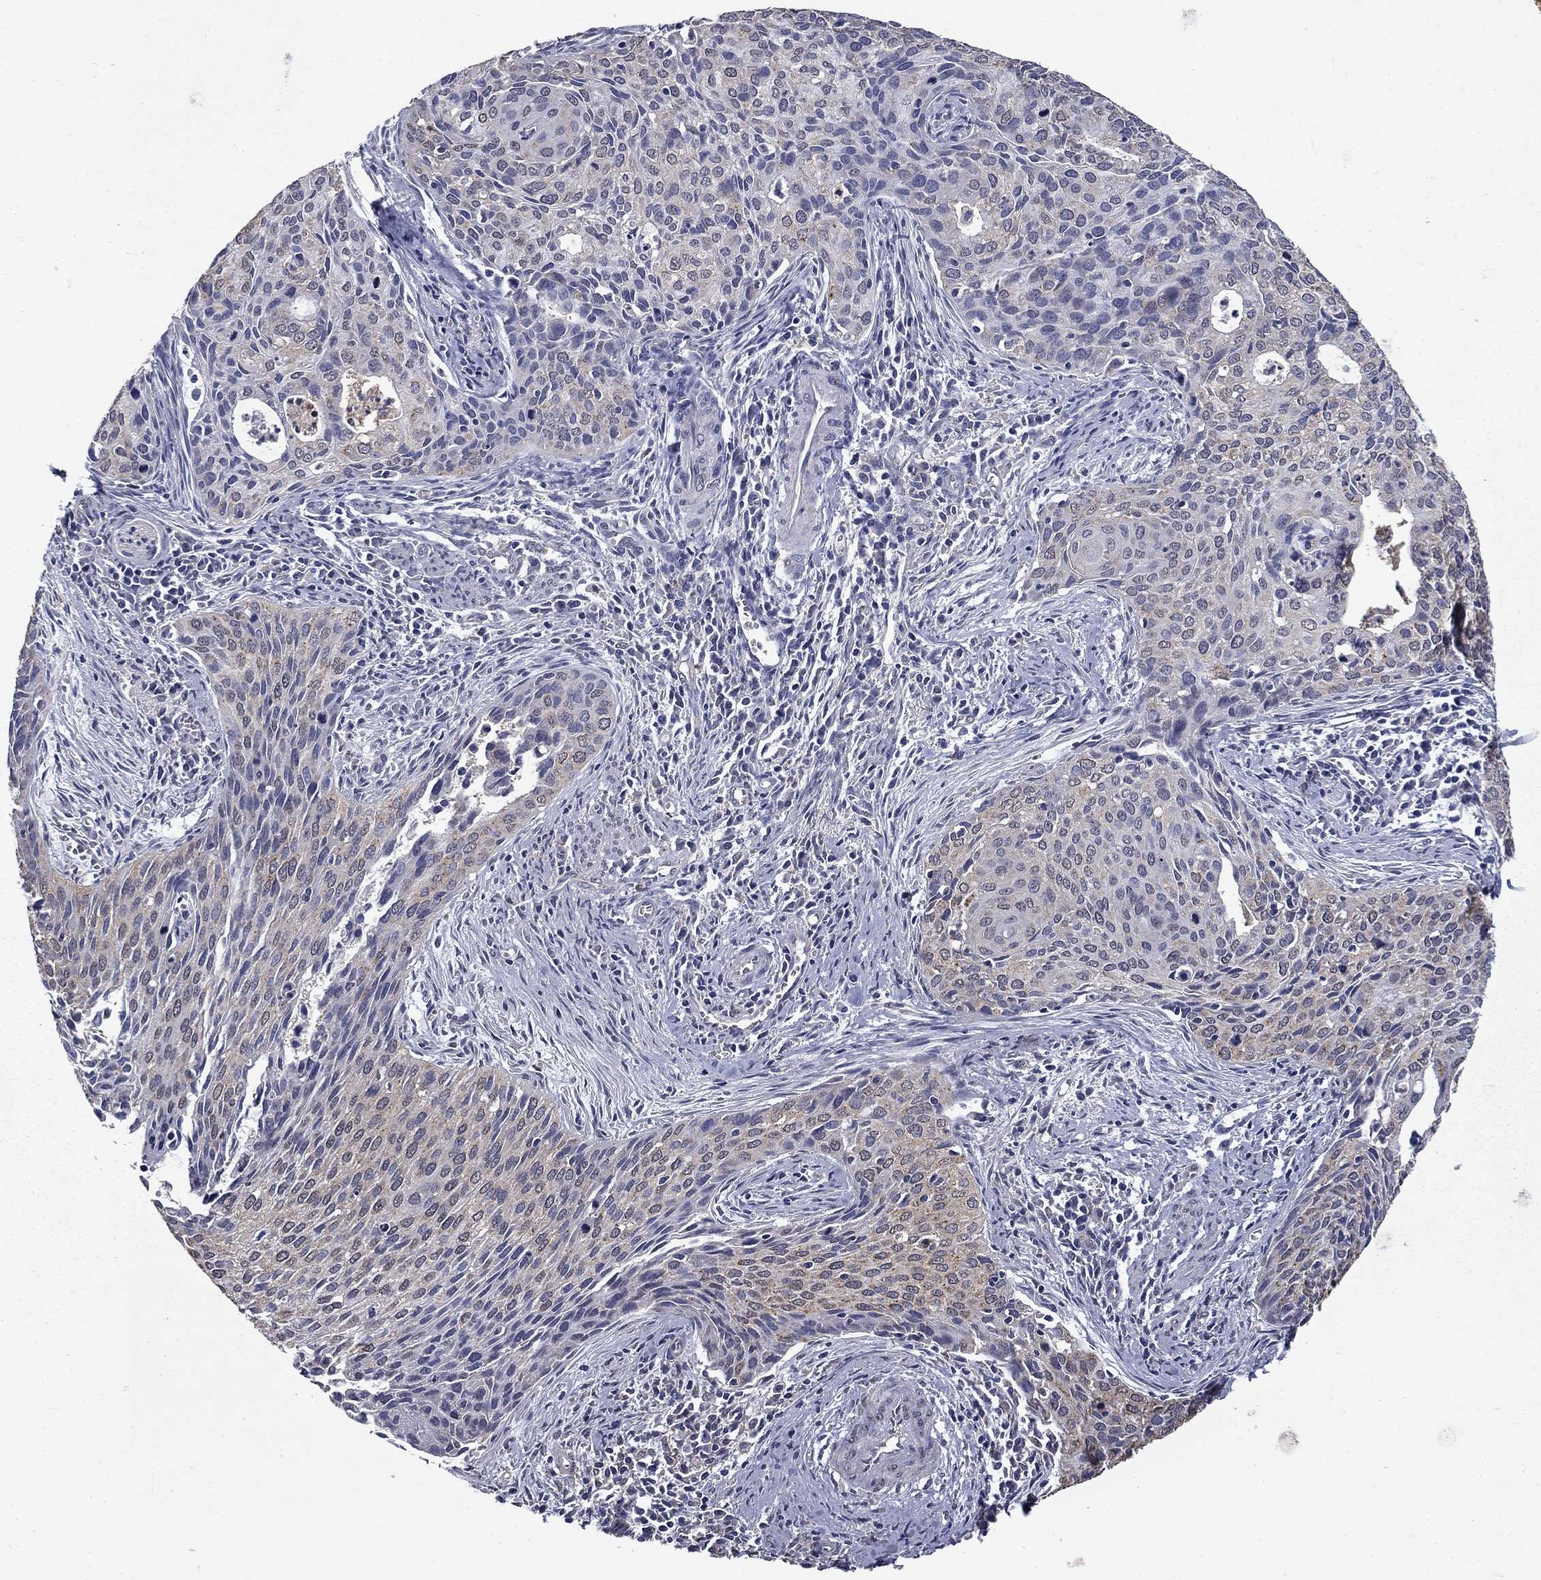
{"staining": {"intensity": "negative", "quantity": "none", "location": "none"}, "tissue": "cervical cancer", "cell_type": "Tumor cells", "image_type": "cancer", "snomed": [{"axis": "morphology", "description": "Squamous cell carcinoma, NOS"}, {"axis": "topography", "description": "Cervix"}], "caption": "Cervical squamous cell carcinoma stained for a protein using immunohistochemistry demonstrates no positivity tumor cells.", "gene": "MFAP3L", "patient": {"sex": "female", "age": 29}}